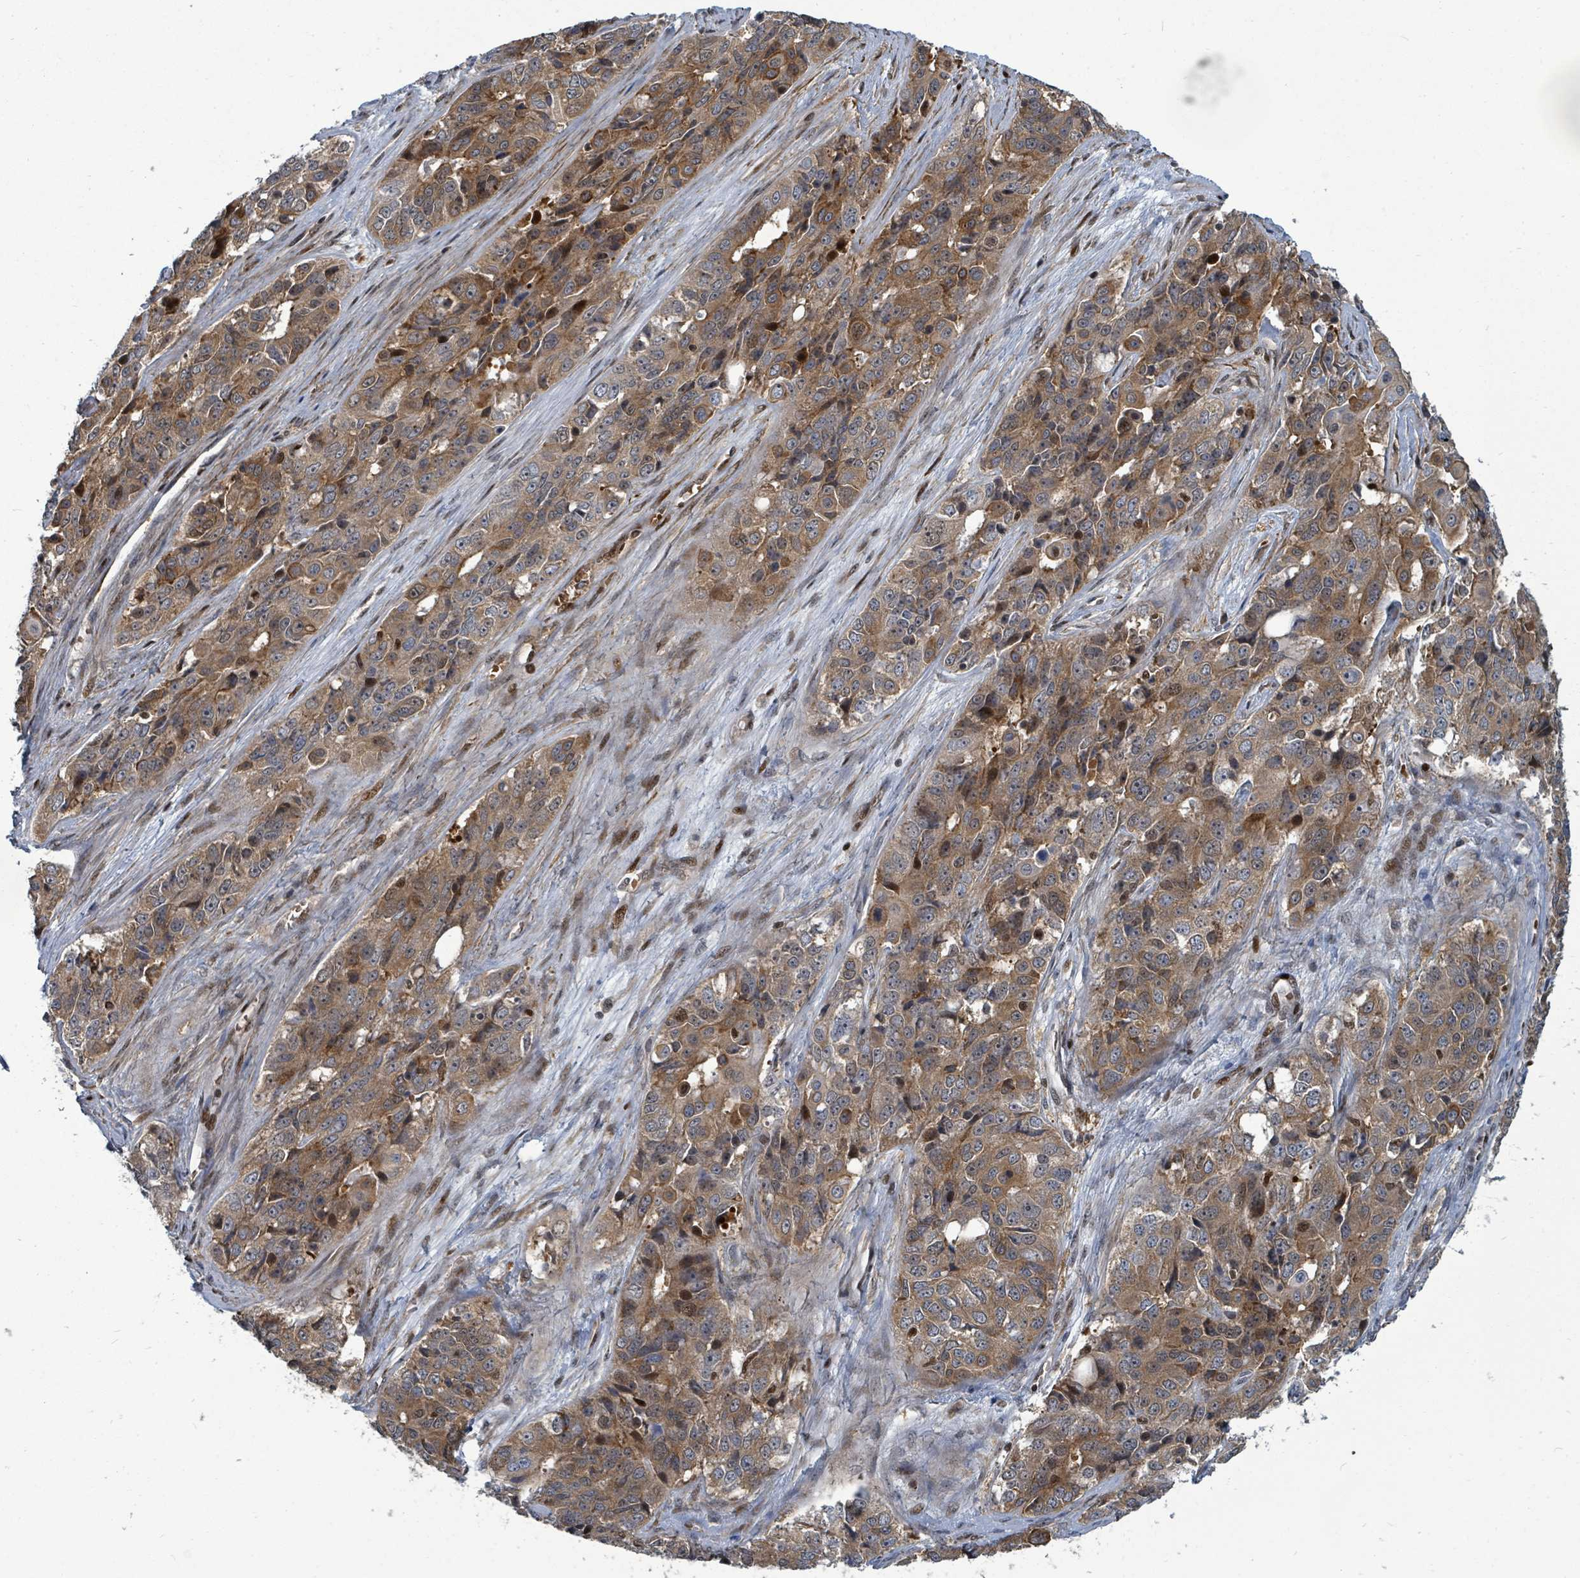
{"staining": {"intensity": "moderate", "quantity": ">75%", "location": "cytoplasmic/membranous,nuclear"}, "tissue": "ovarian cancer", "cell_type": "Tumor cells", "image_type": "cancer", "snomed": [{"axis": "morphology", "description": "Carcinoma, endometroid"}, {"axis": "topography", "description": "Ovary"}], "caption": "Ovarian cancer (endometroid carcinoma) stained with a brown dye shows moderate cytoplasmic/membranous and nuclear positive positivity in approximately >75% of tumor cells.", "gene": "TRDMT1", "patient": {"sex": "female", "age": 51}}